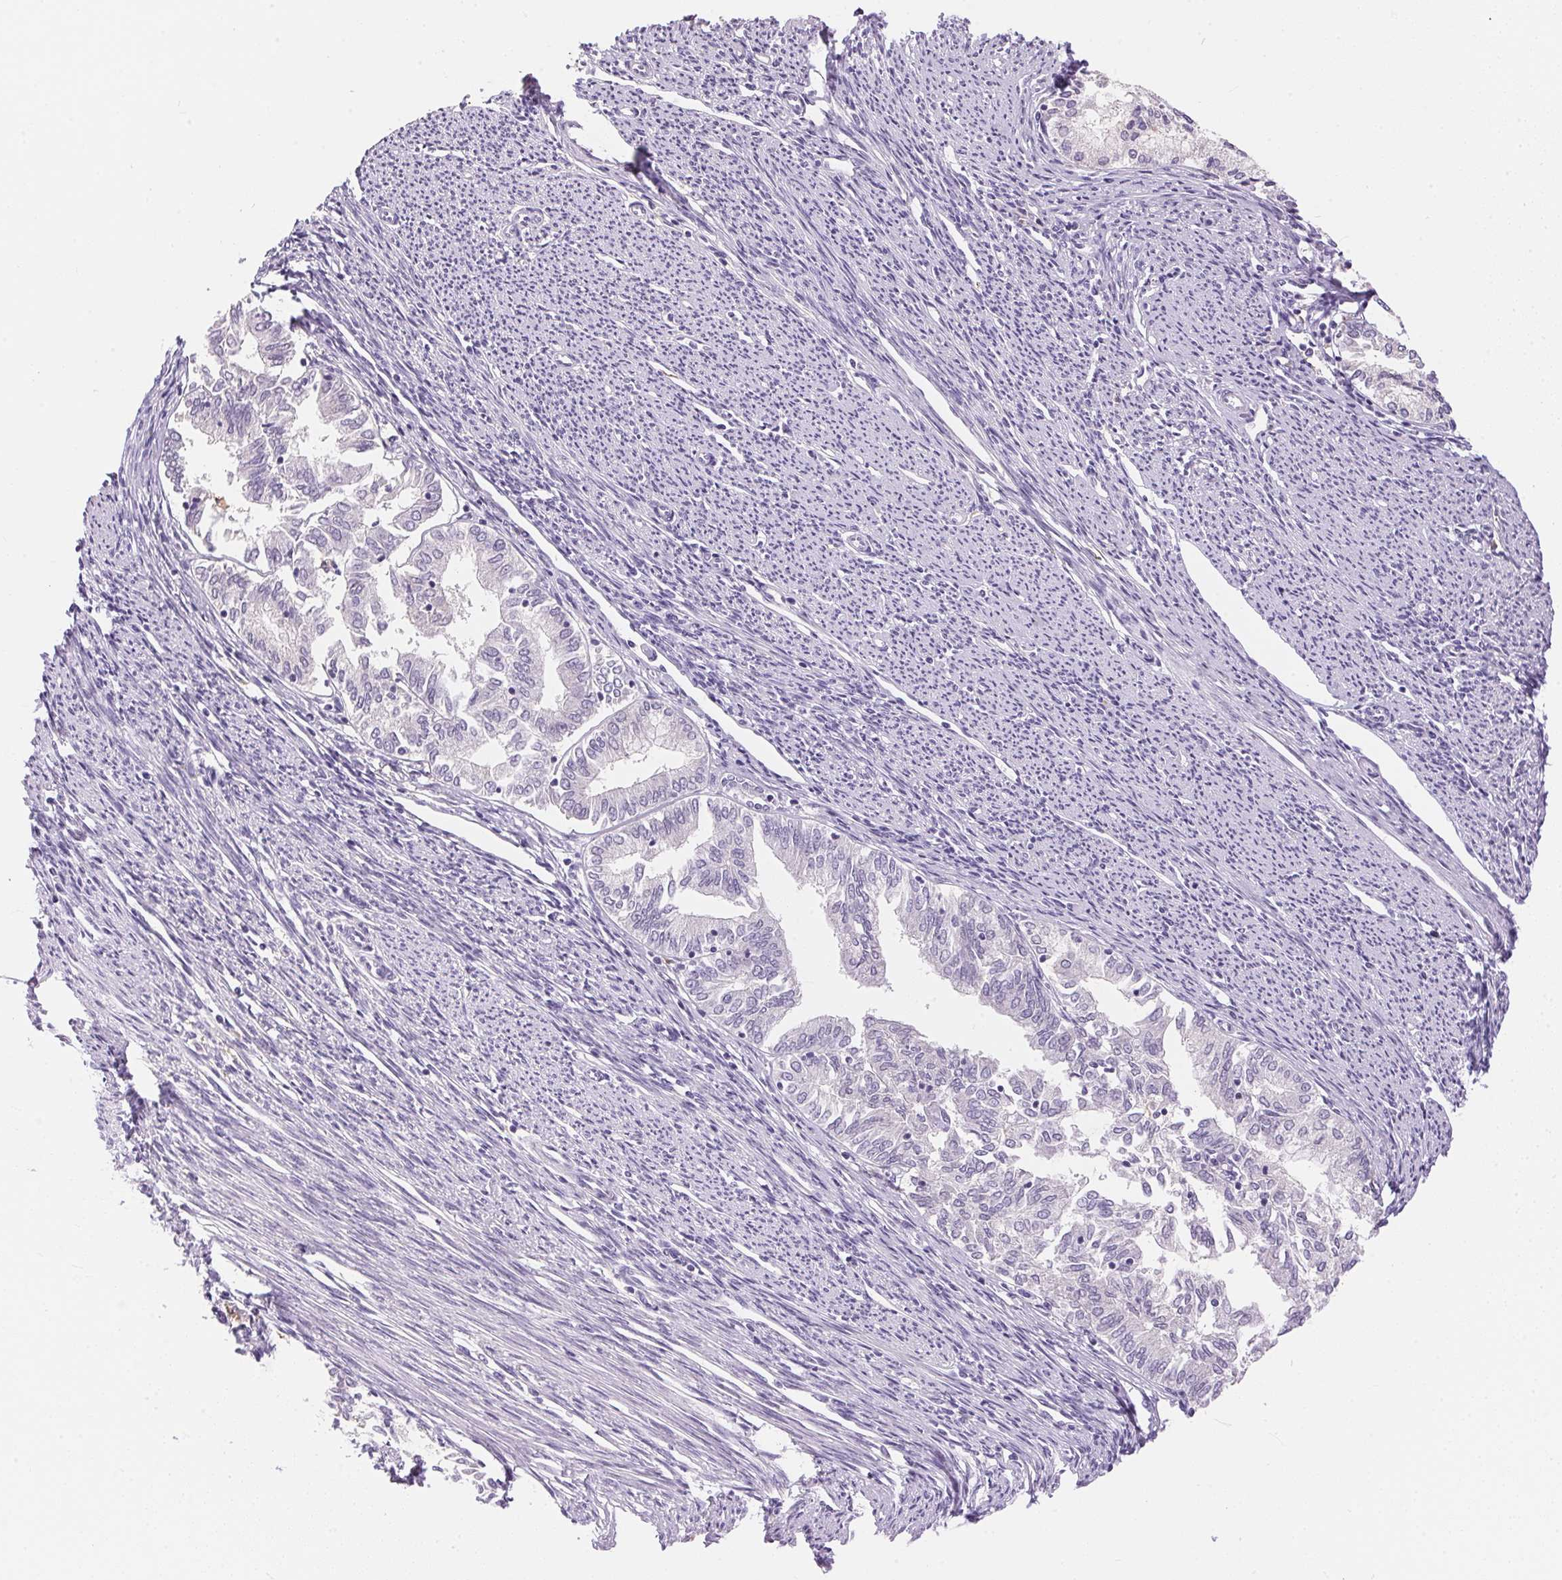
{"staining": {"intensity": "negative", "quantity": "none", "location": "none"}, "tissue": "endometrial cancer", "cell_type": "Tumor cells", "image_type": "cancer", "snomed": [{"axis": "morphology", "description": "Adenocarcinoma, NOS"}, {"axis": "topography", "description": "Endometrium"}], "caption": "This is a photomicrograph of immunohistochemistry (IHC) staining of endometrial cancer, which shows no expression in tumor cells.", "gene": "PNLIPRP3", "patient": {"sex": "female", "age": 79}}